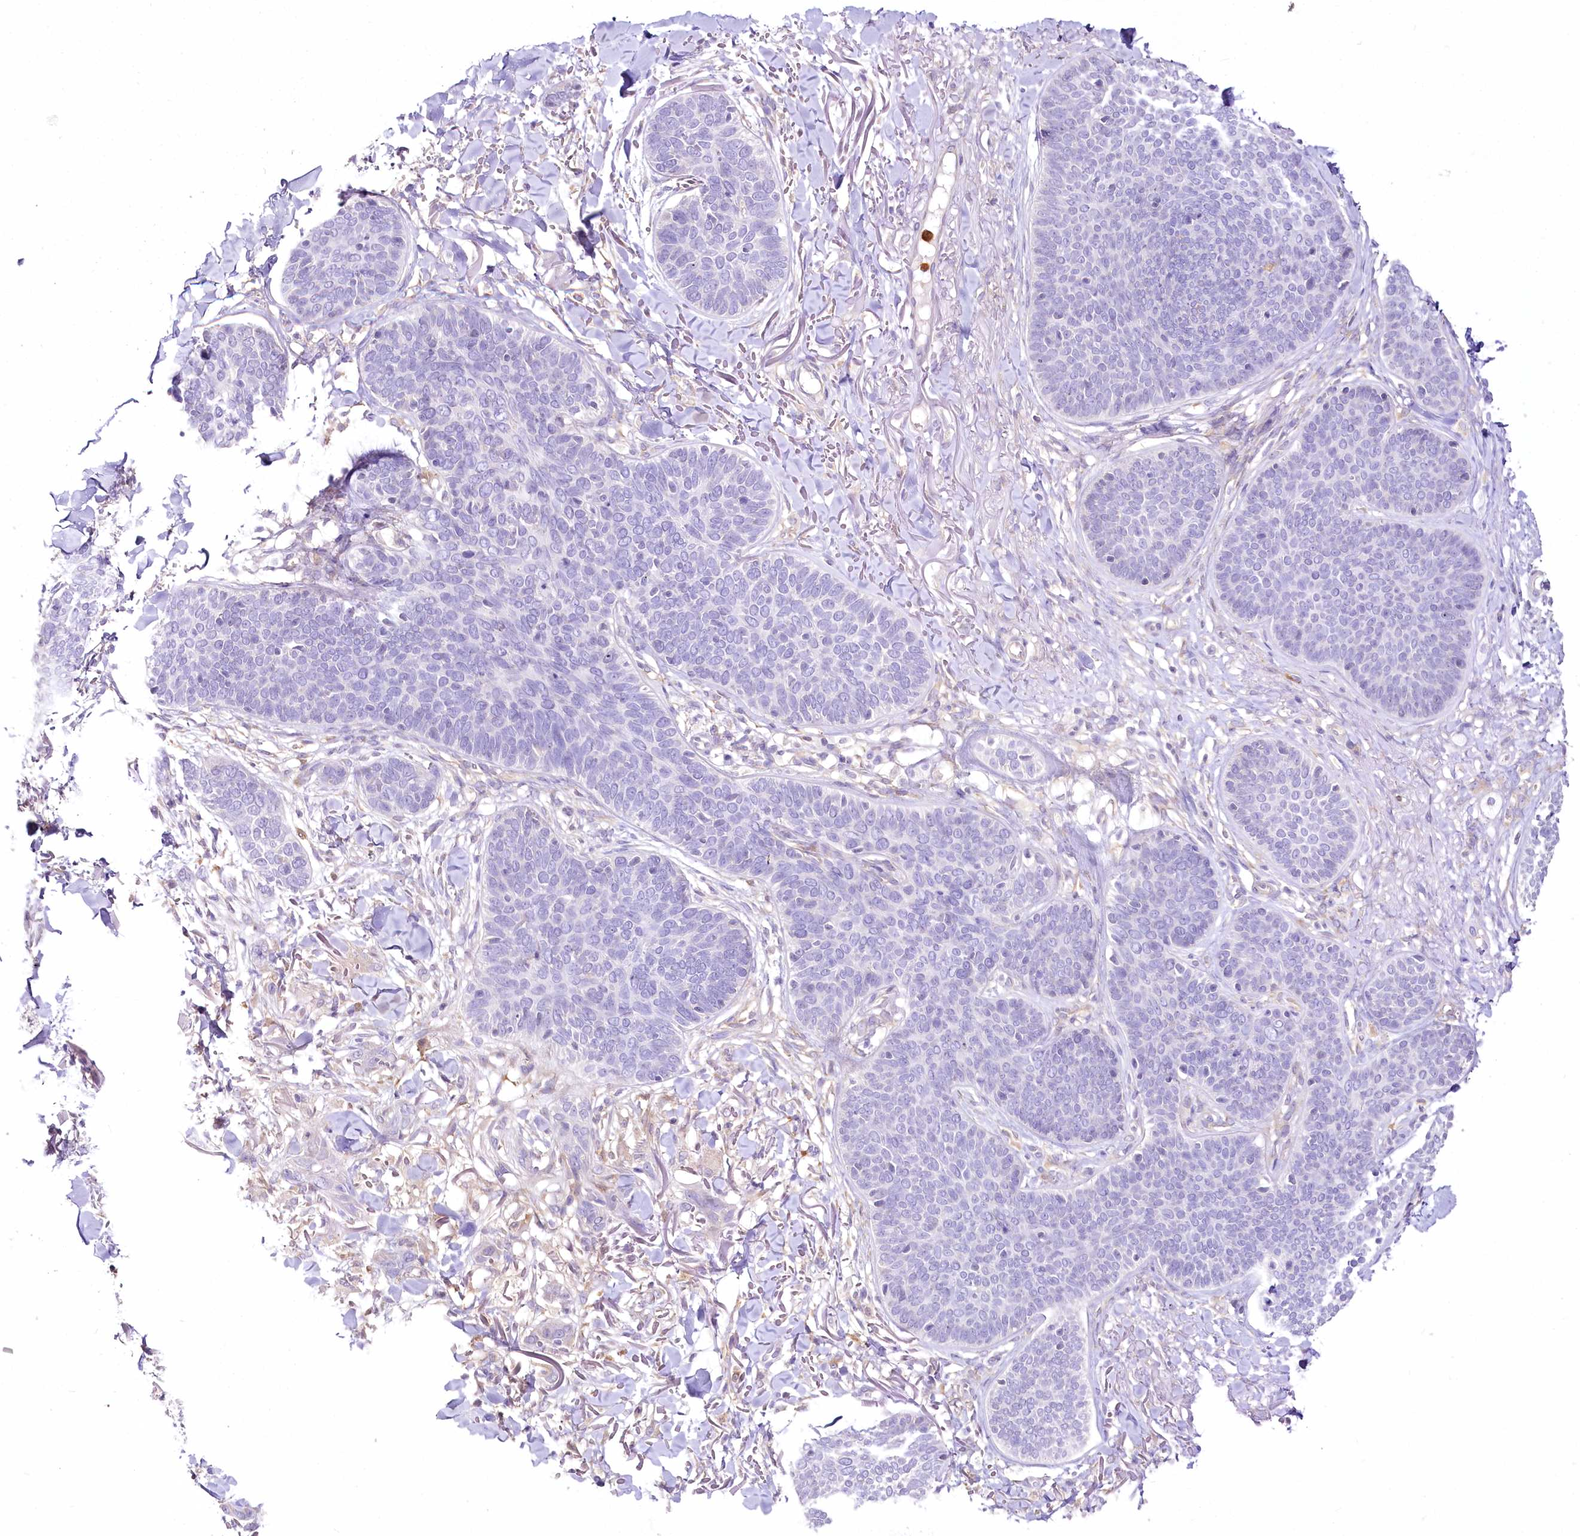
{"staining": {"intensity": "negative", "quantity": "none", "location": "none"}, "tissue": "skin cancer", "cell_type": "Tumor cells", "image_type": "cancer", "snomed": [{"axis": "morphology", "description": "Basal cell carcinoma"}, {"axis": "topography", "description": "Skin"}], "caption": "There is no significant staining in tumor cells of skin basal cell carcinoma.", "gene": "DPYD", "patient": {"sex": "male", "age": 85}}